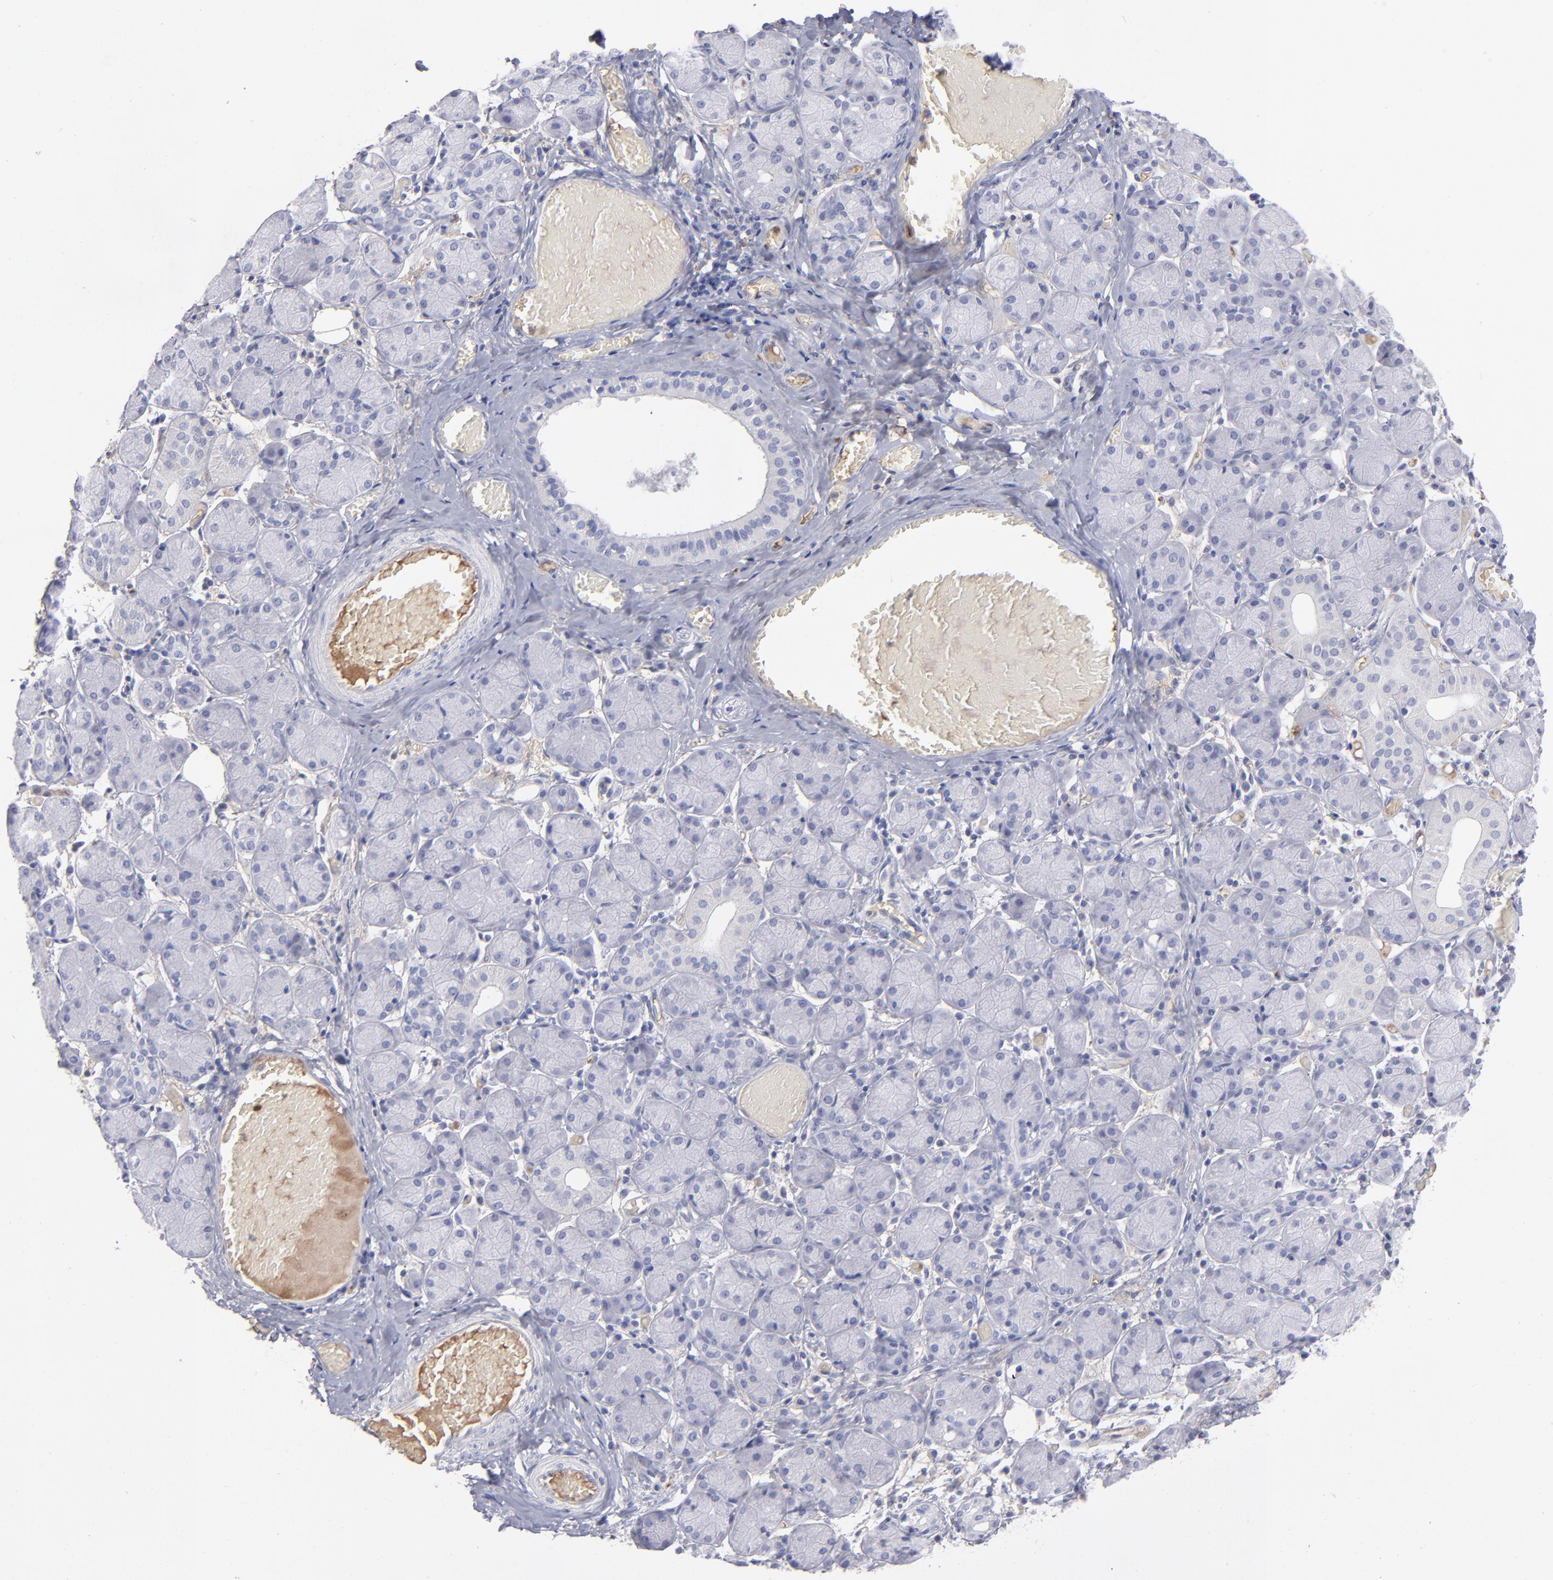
{"staining": {"intensity": "negative", "quantity": "none", "location": "none"}, "tissue": "salivary gland", "cell_type": "Glandular cells", "image_type": "normal", "snomed": [{"axis": "morphology", "description": "Normal tissue, NOS"}, {"axis": "topography", "description": "Salivary gland"}], "caption": "Immunohistochemistry photomicrograph of normal salivary gland: salivary gland stained with DAB (3,3'-diaminobenzidine) shows no significant protein expression in glandular cells.", "gene": "HP", "patient": {"sex": "female", "age": 24}}